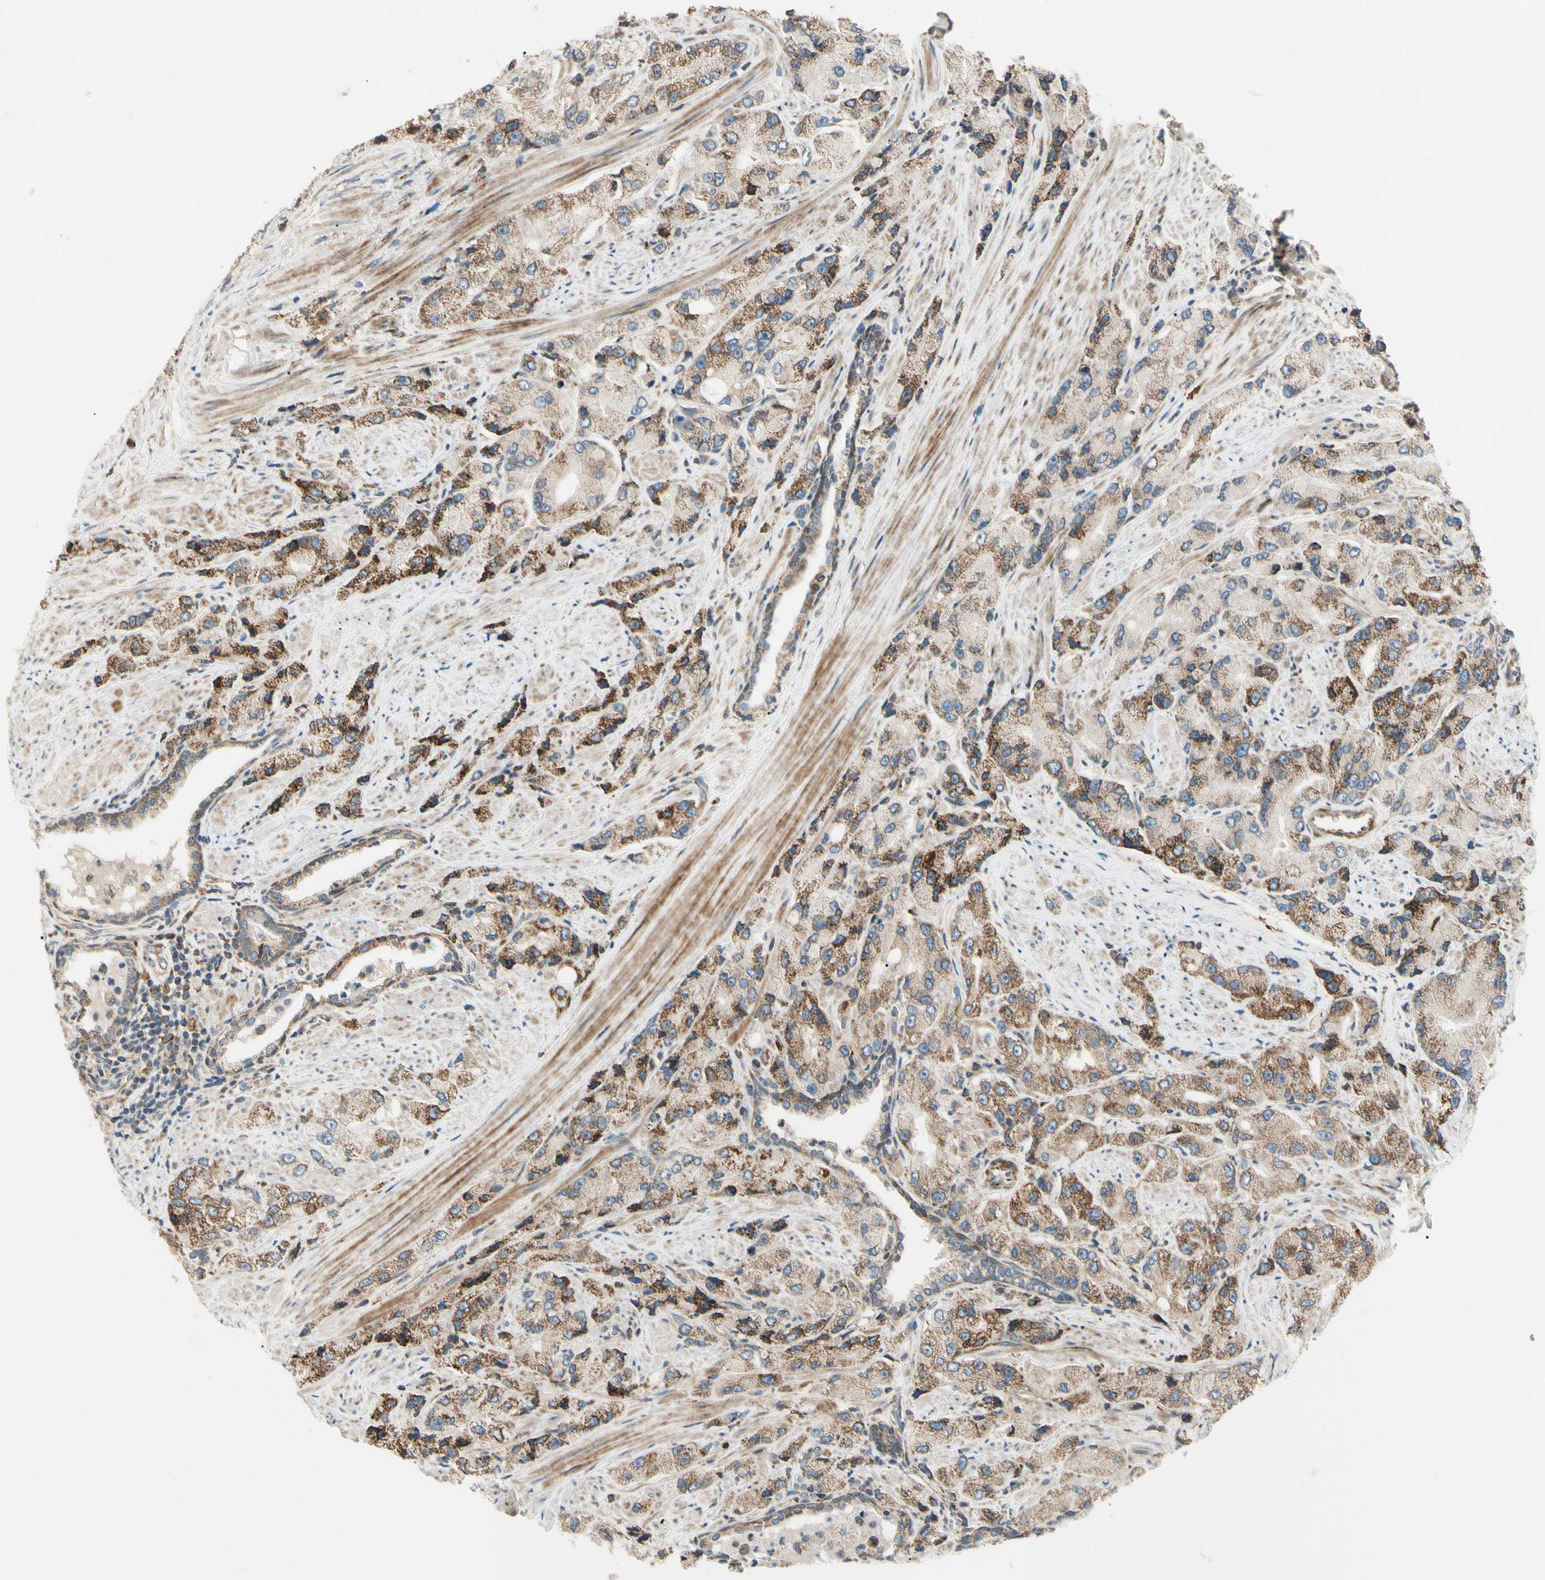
{"staining": {"intensity": "moderate", "quantity": ">75%", "location": "cytoplasmic/membranous"}, "tissue": "prostate cancer", "cell_type": "Tumor cells", "image_type": "cancer", "snomed": [{"axis": "morphology", "description": "Adenocarcinoma, High grade"}, {"axis": "topography", "description": "Prostate"}], "caption": "High-magnification brightfield microscopy of adenocarcinoma (high-grade) (prostate) stained with DAB (brown) and counterstained with hematoxylin (blue). tumor cells exhibit moderate cytoplasmic/membranous expression is seen in about>75% of cells.", "gene": "MRPL9", "patient": {"sex": "male", "age": 58}}